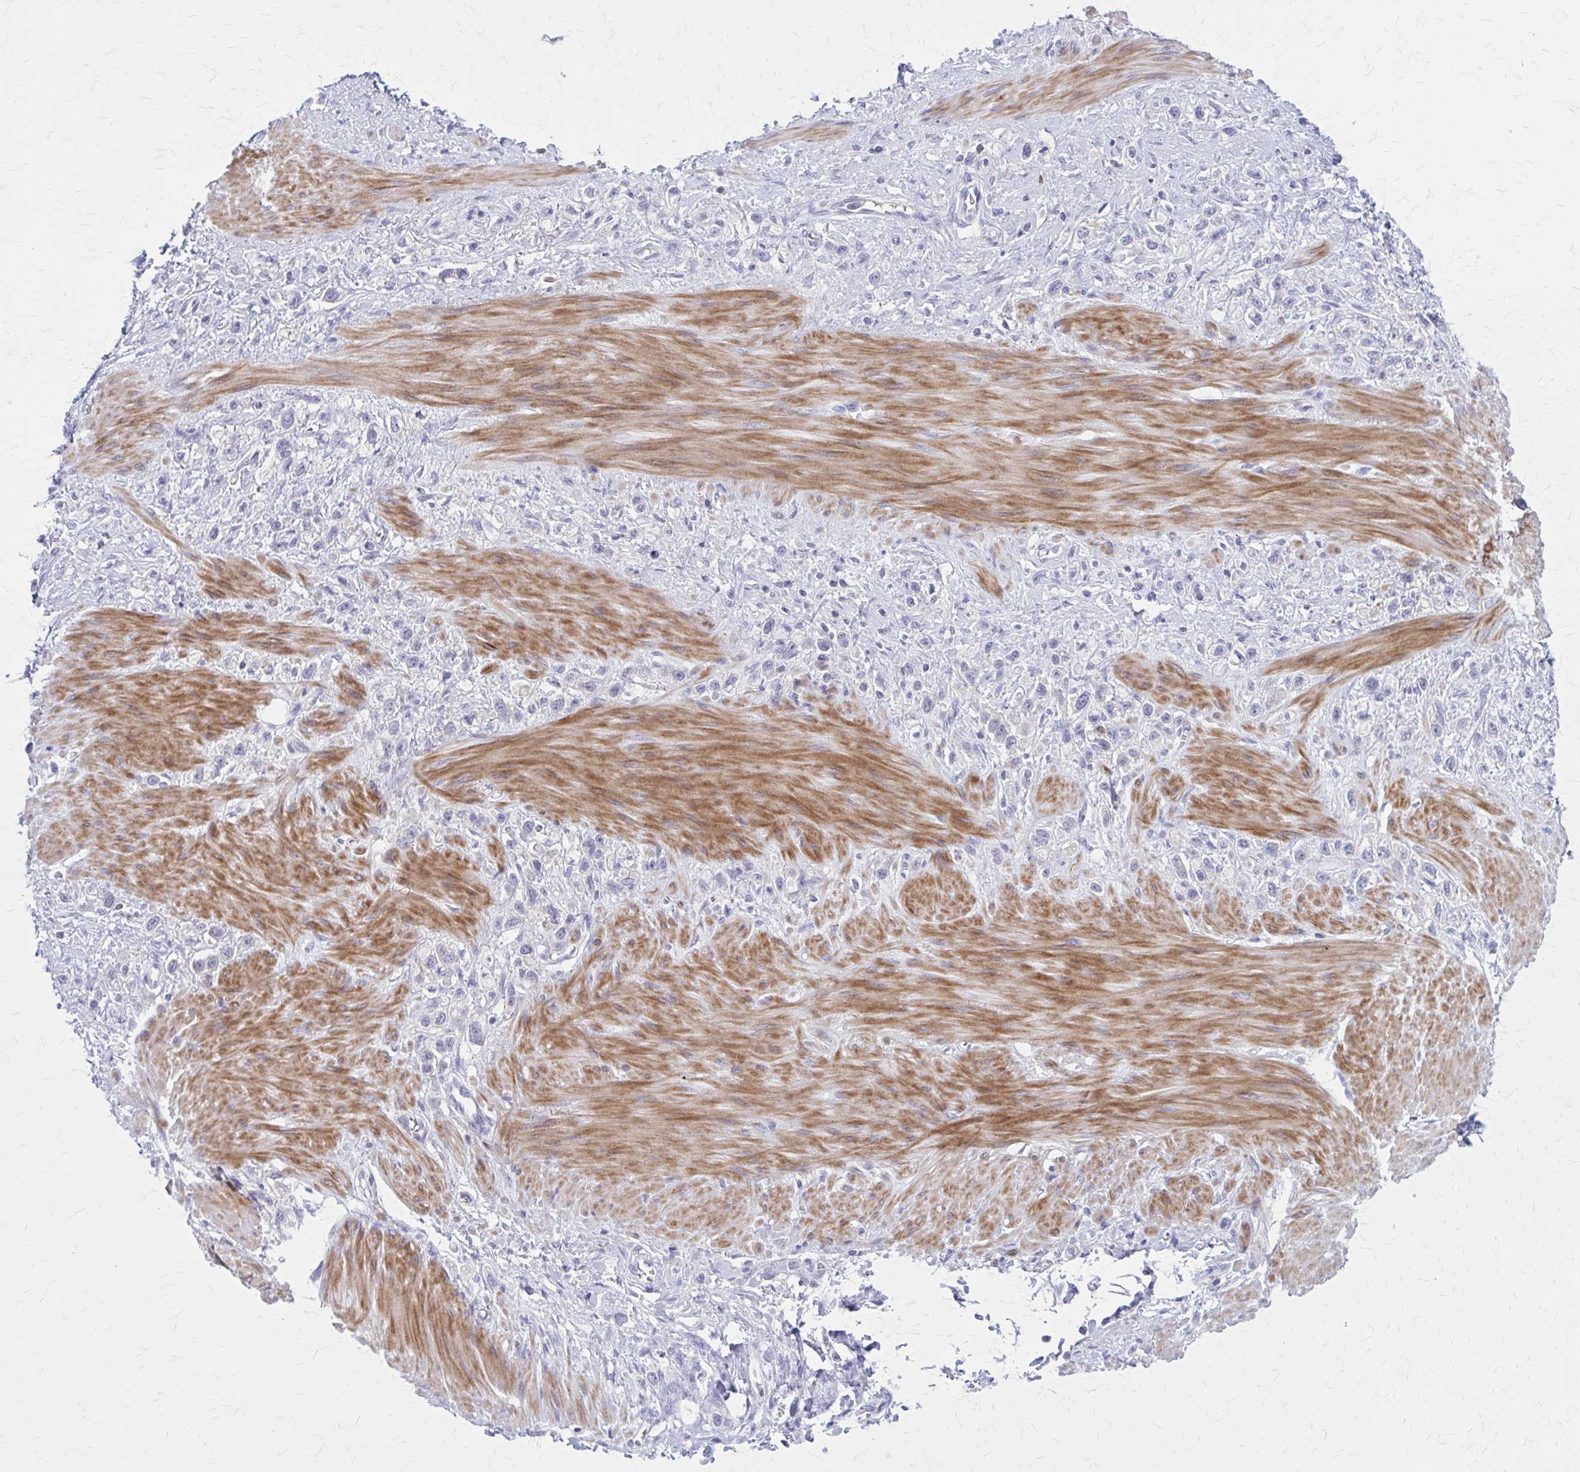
{"staining": {"intensity": "negative", "quantity": "none", "location": "none"}, "tissue": "stomach cancer", "cell_type": "Tumor cells", "image_type": "cancer", "snomed": [{"axis": "morphology", "description": "Adenocarcinoma, NOS"}, {"axis": "topography", "description": "Stomach"}], "caption": "An immunohistochemistry histopathology image of adenocarcinoma (stomach) is shown. There is no staining in tumor cells of adenocarcinoma (stomach).", "gene": "PITPNM1", "patient": {"sex": "female", "age": 65}}